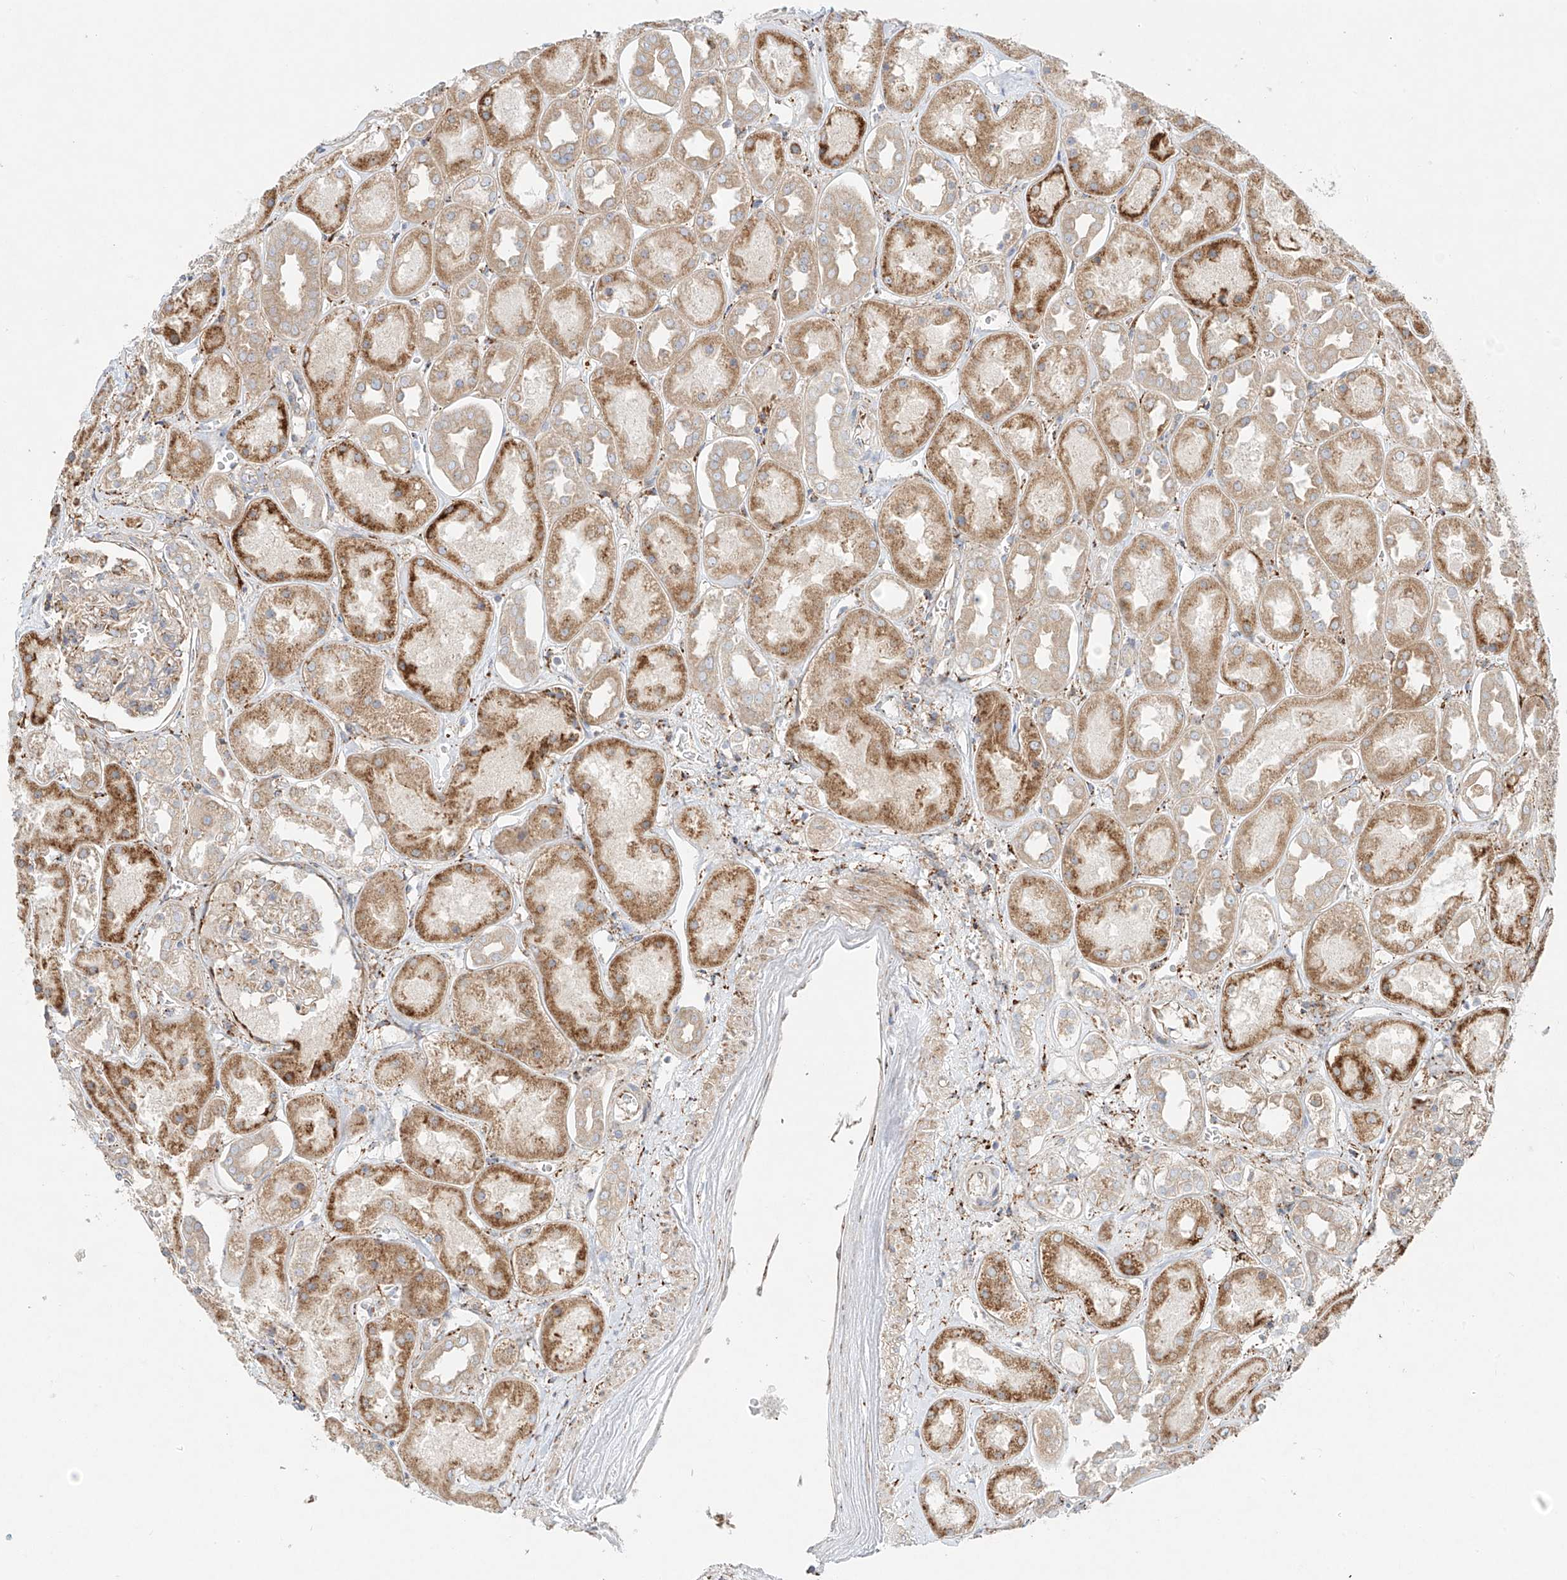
{"staining": {"intensity": "weak", "quantity": "25%-75%", "location": "cytoplasmic/membranous"}, "tissue": "kidney", "cell_type": "Cells in glomeruli", "image_type": "normal", "snomed": [{"axis": "morphology", "description": "Normal tissue, NOS"}, {"axis": "topography", "description": "Kidney"}], "caption": "Kidney stained with immunohistochemistry reveals weak cytoplasmic/membranous staining in about 25%-75% of cells in glomeruli.", "gene": "EIPR1", "patient": {"sex": "male", "age": 70}}